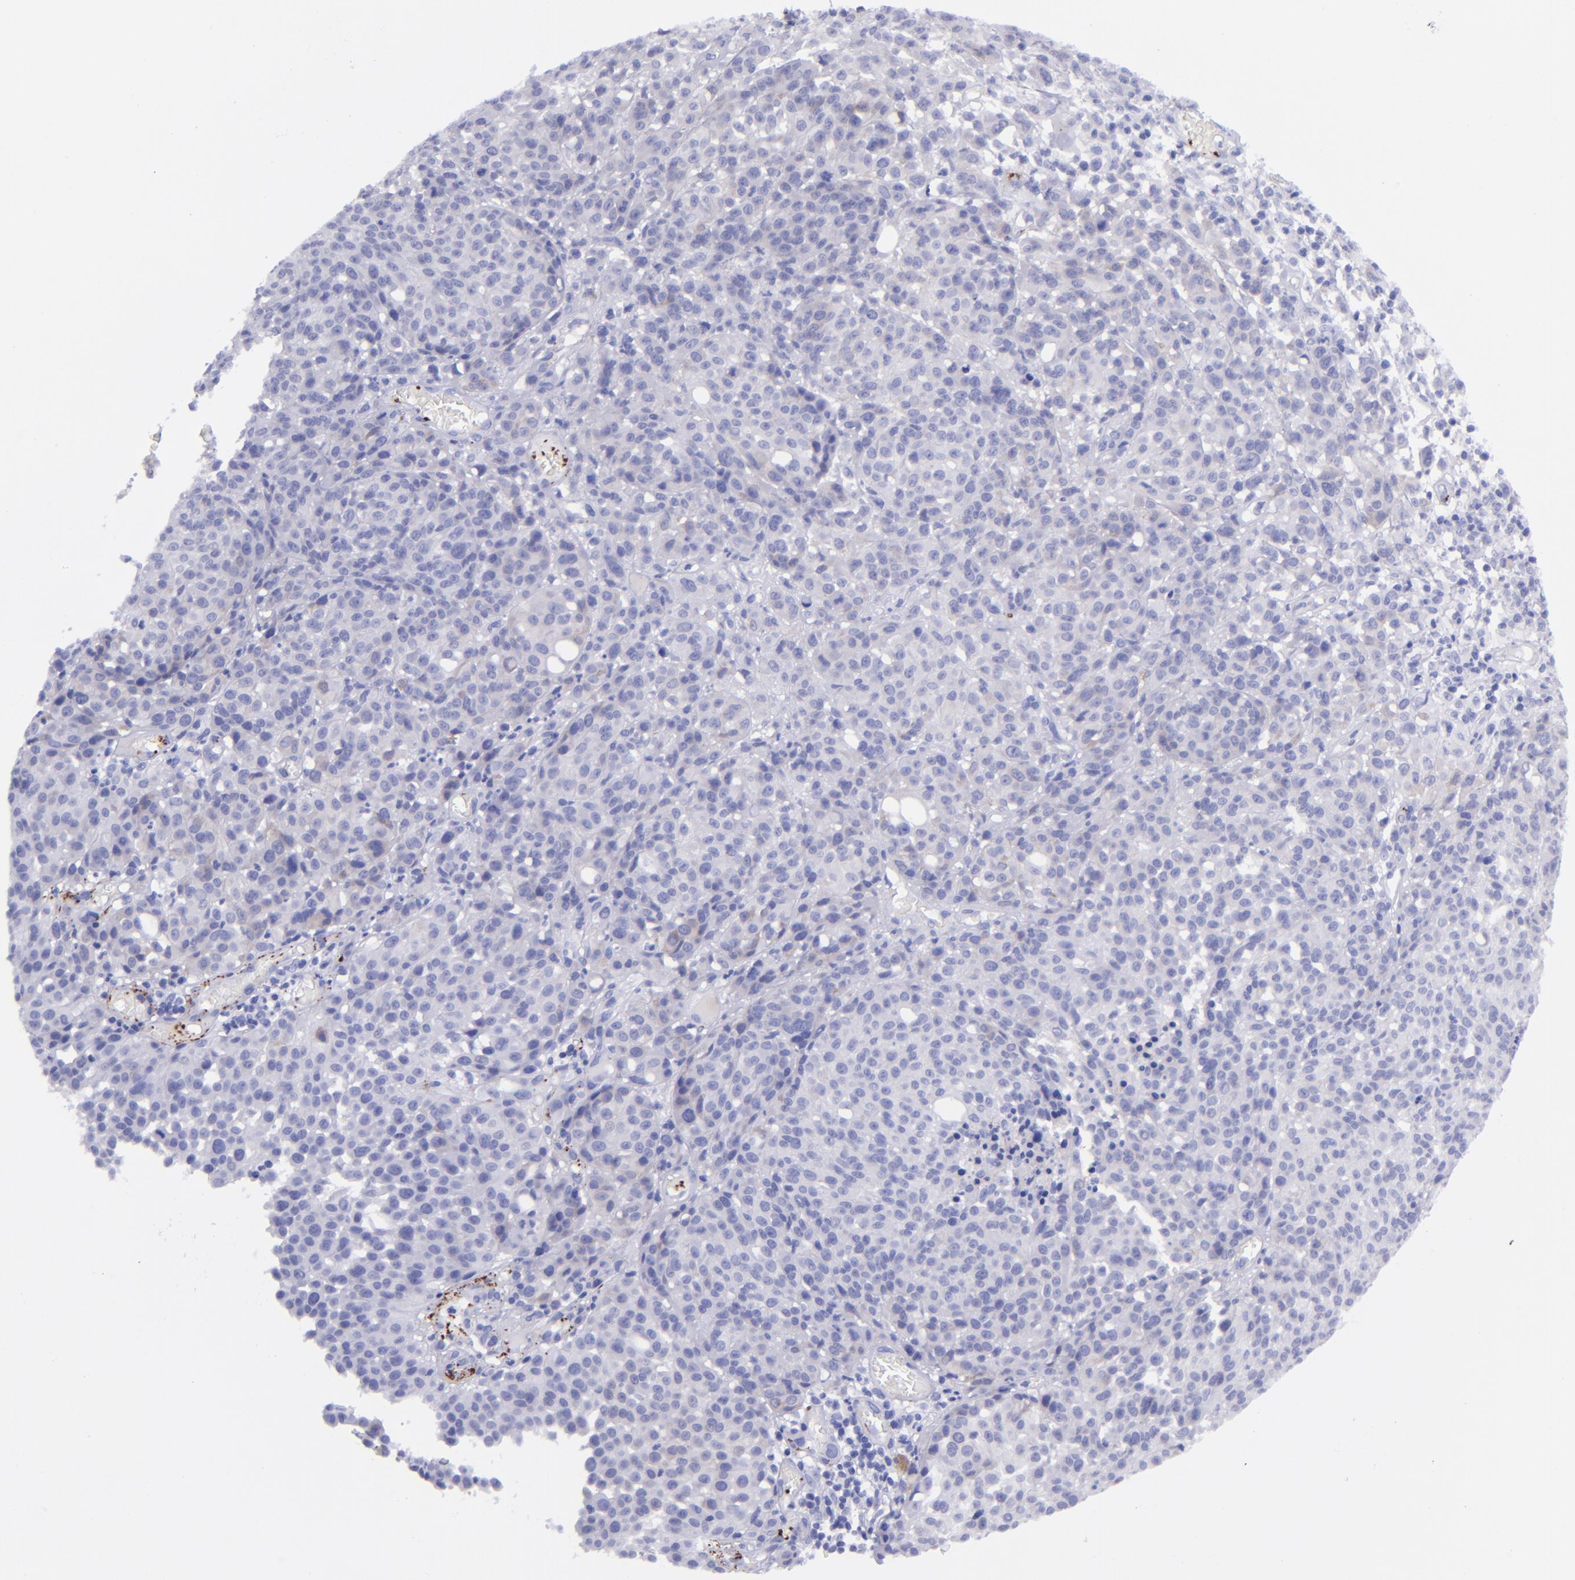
{"staining": {"intensity": "negative", "quantity": "none", "location": "none"}, "tissue": "melanoma", "cell_type": "Tumor cells", "image_type": "cancer", "snomed": [{"axis": "morphology", "description": "Malignant melanoma, NOS"}, {"axis": "topography", "description": "Skin"}], "caption": "Tumor cells are negative for brown protein staining in melanoma.", "gene": "EFCAB13", "patient": {"sex": "female", "age": 49}}